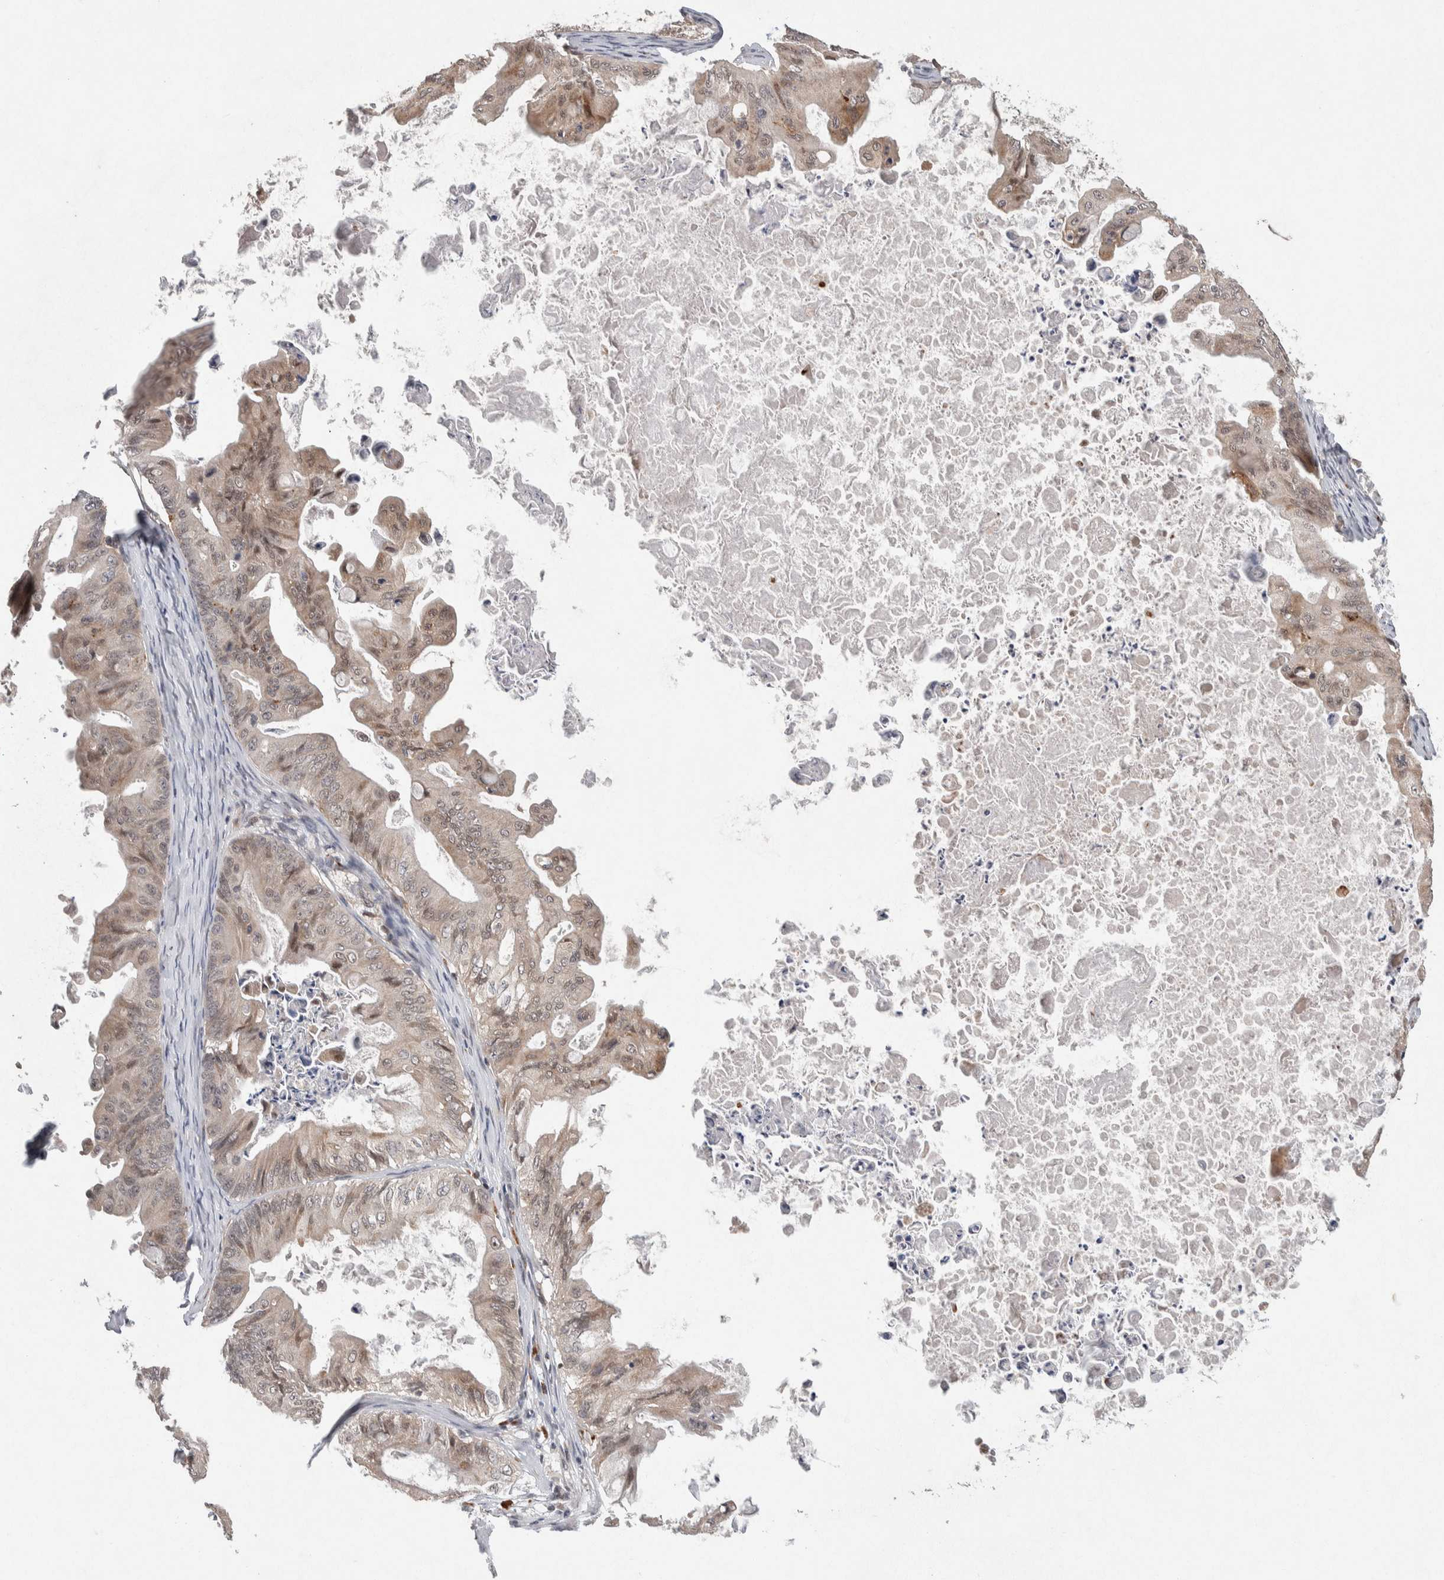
{"staining": {"intensity": "weak", "quantity": ">75%", "location": "cytoplasmic/membranous"}, "tissue": "ovarian cancer", "cell_type": "Tumor cells", "image_type": "cancer", "snomed": [{"axis": "morphology", "description": "Cystadenocarcinoma, mucinous, NOS"}, {"axis": "topography", "description": "Ovary"}], "caption": "Weak cytoplasmic/membranous expression is seen in approximately >75% of tumor cells in ovarian mucinous cystadenocarcinoma. (Stains: DAB in brown, nuclei in blue, Microscopy: brightfield microscopy at high magnification).", "gene": "KCNK1", "patient": {"sex": "female", "age": 37}}